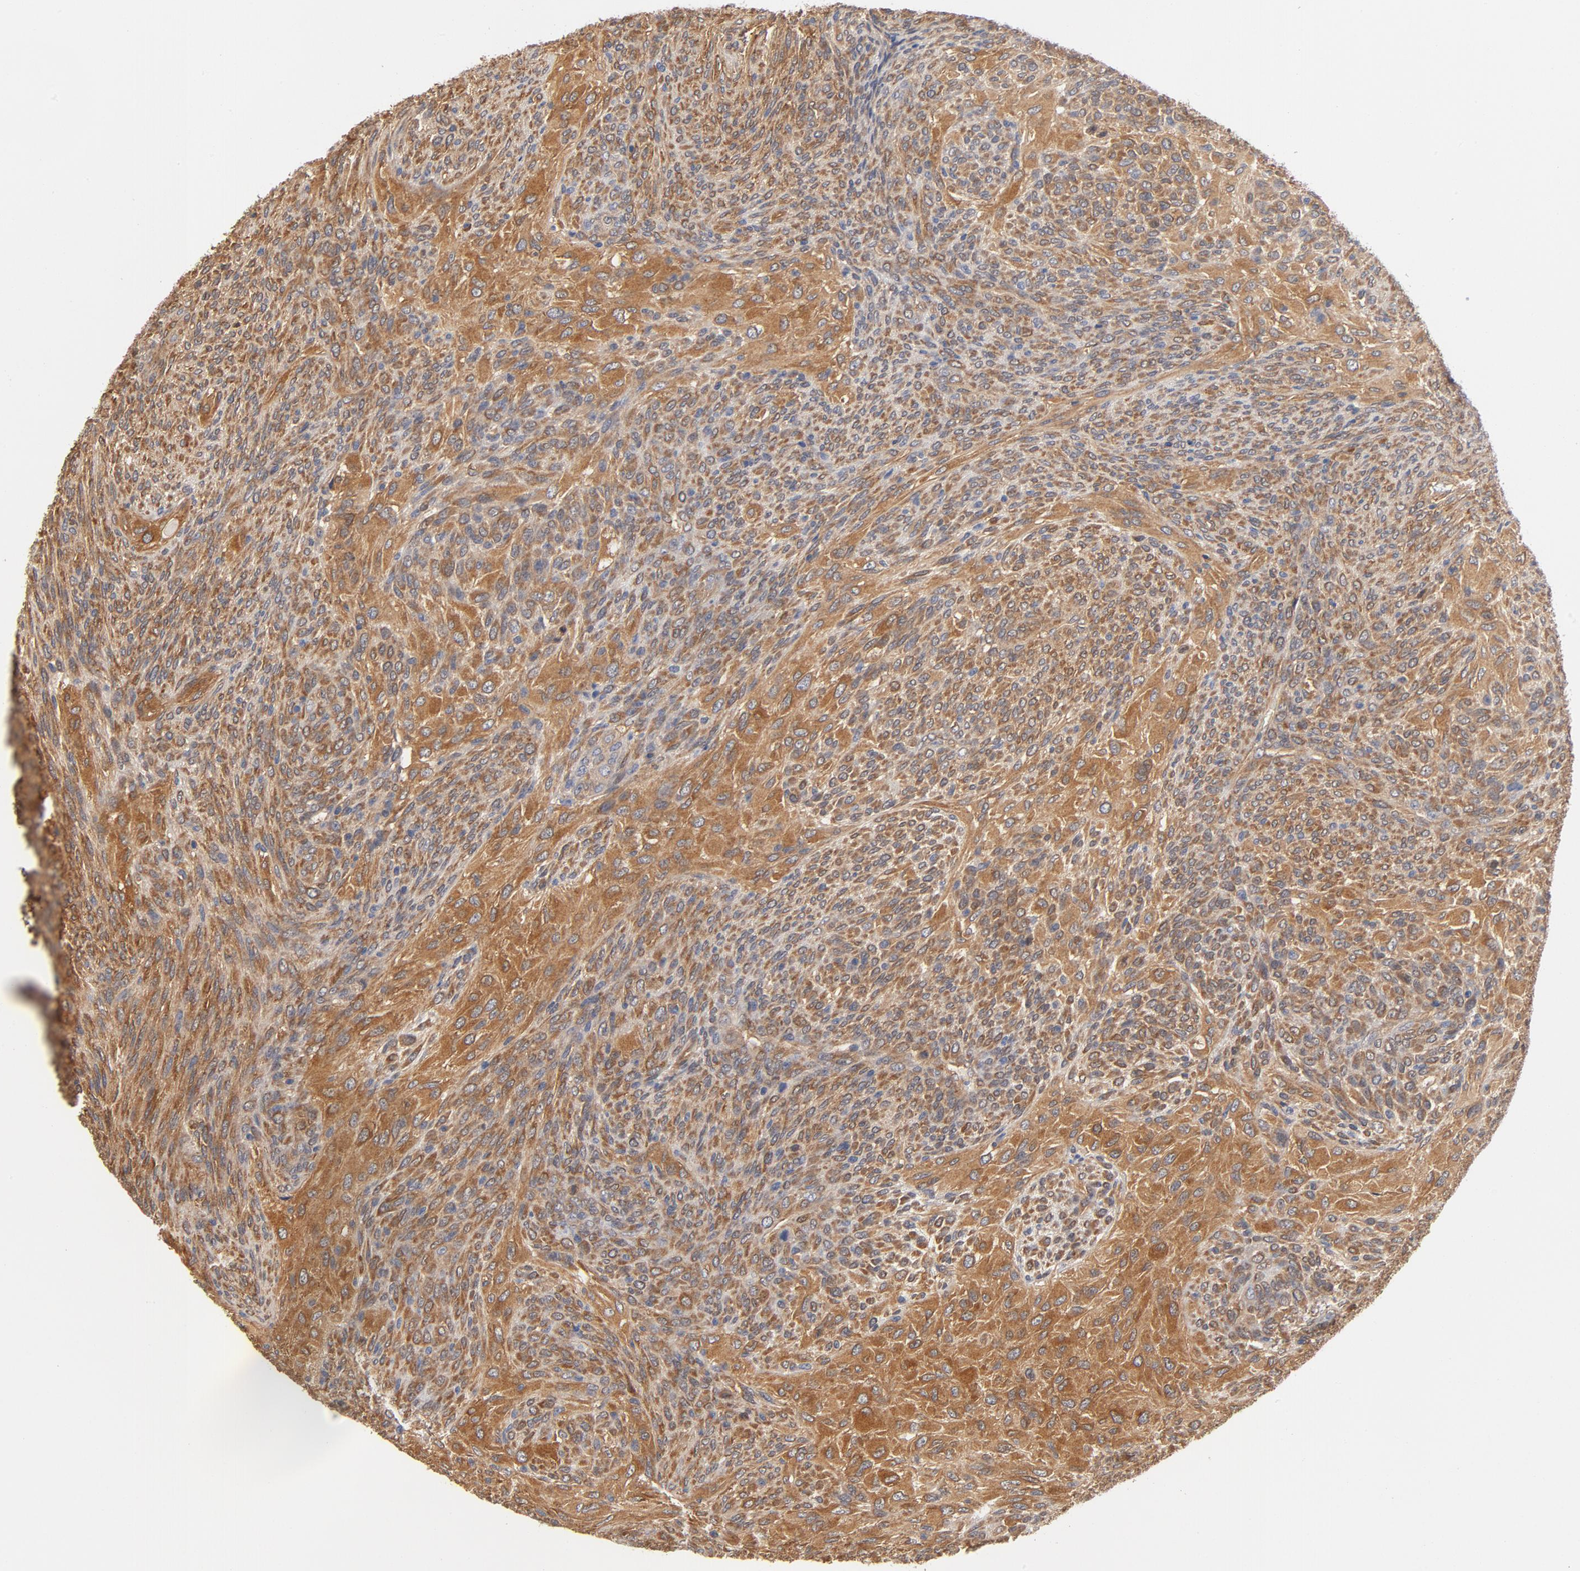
{"staining": {"intensity": "strong", "quantity": ">75%", "location": "cytoplasmic/membranous"}, "tissue": "glioma", "cell_type": "Tumor cells", "image_type": "cancer", "snomed": [{"axis": "morphology", "description": "Glioma, malignant, High grade"}, {"axis": "topography", "description": "Cerebral cortex"}], "caption": "Immunohistochemical staining of human malignant glioma (high-grade) demonstrates high levels of strong cytoplasmic/membranous protein staining in about >75% of tumor cells.", "gene": "ASMTL", "patient": {"sex": "female", "age": 55}}